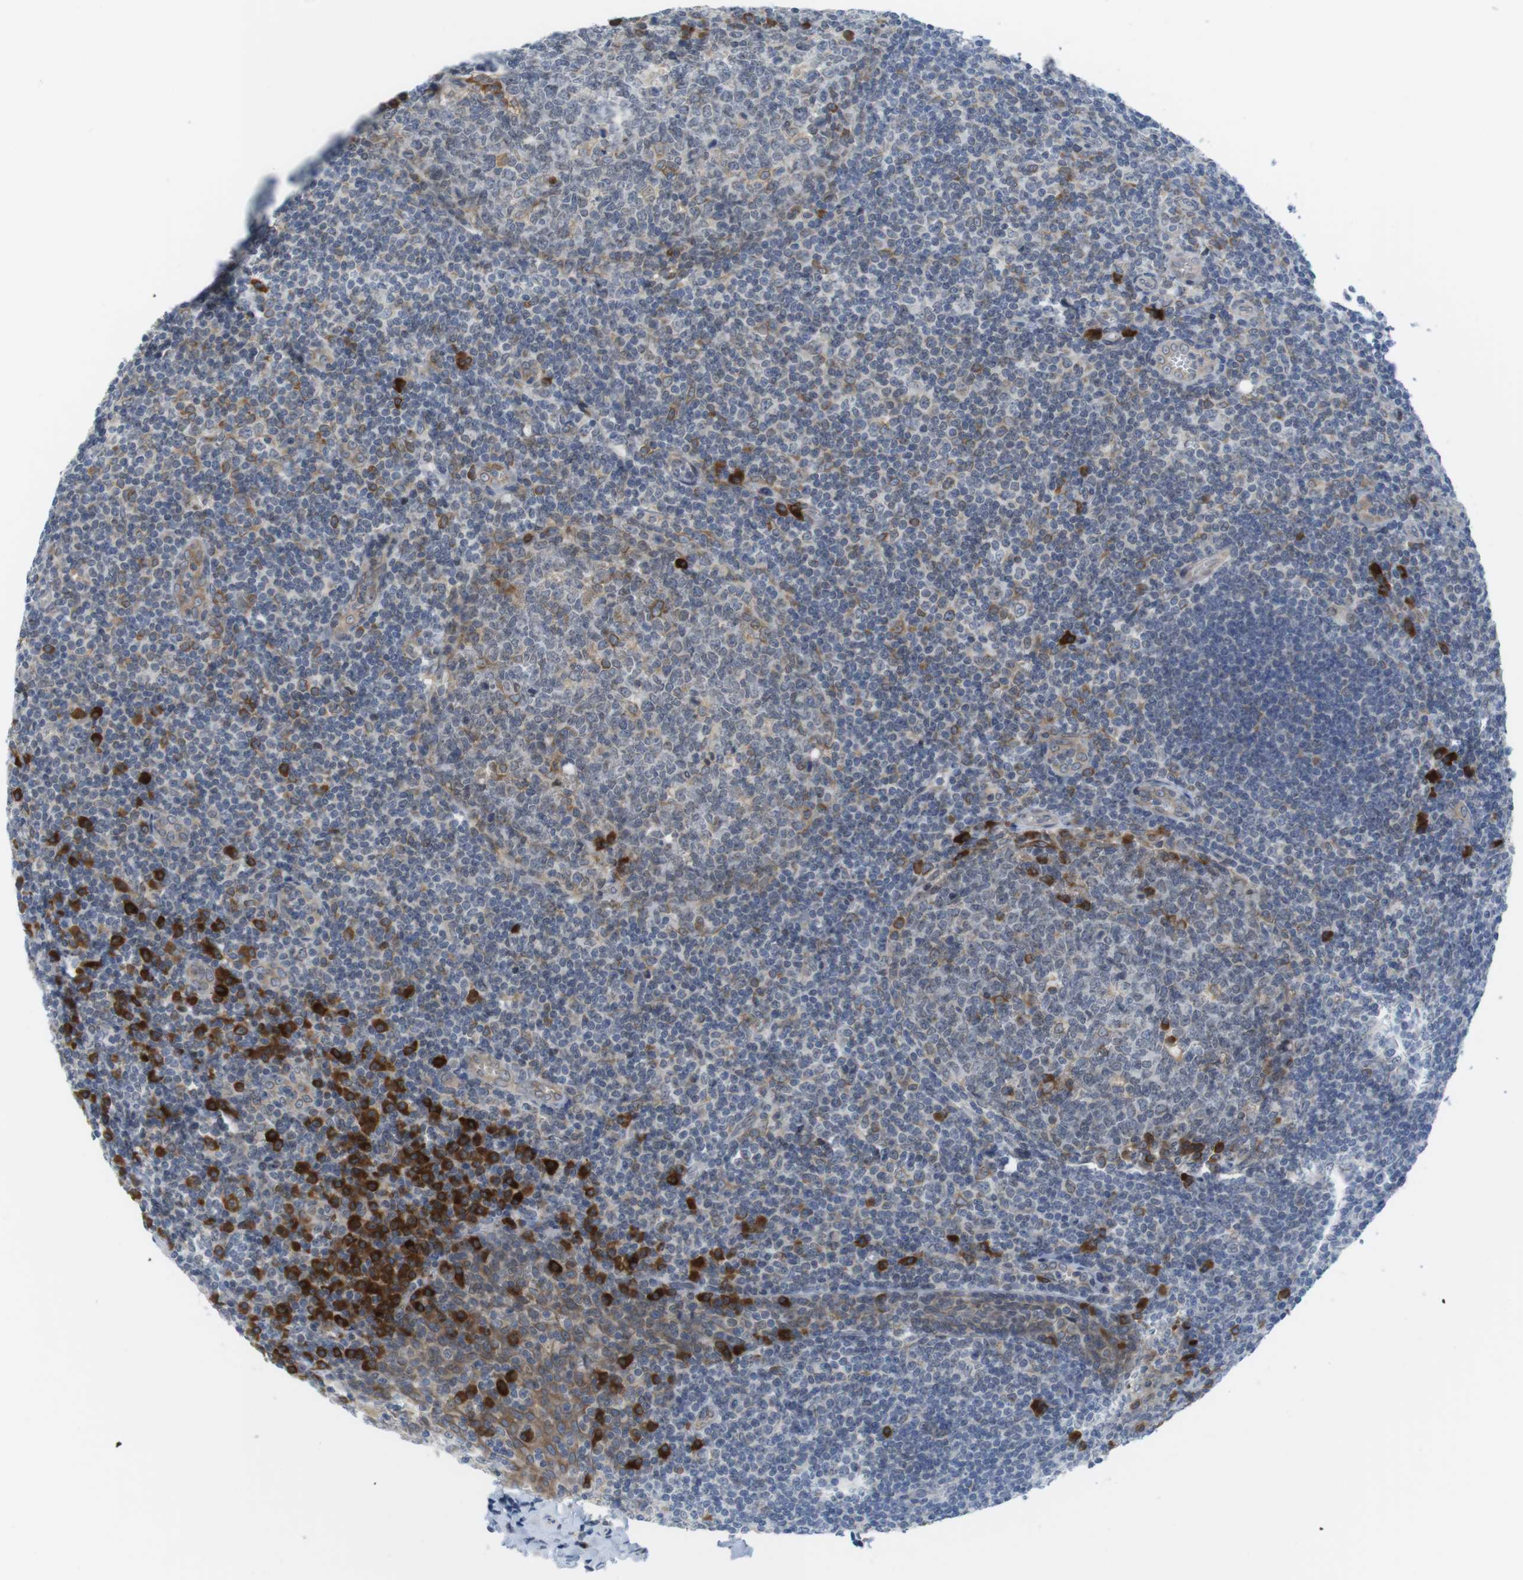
{"staining": {"intensity": "strong", "quantity": "<25%", "location": "cytoplasmic/membranous"}, "tissue": "tonsil", "cell_type": "Germinal center cells", "image_type": "normal", "snomed": [{"axis": "morphology", "description": "Normal tissue, NOS"}, {"axis": "topography", "description": "Tonsil"}], "caption": "Unremarkable tonsil reveals strong cytoplasmic/membranous staining in about <25% of germinal center cells, visualized by immunohistochemistry.", "gene": "ERGIC3", "patient": {"sex": "male", "age": 31}}